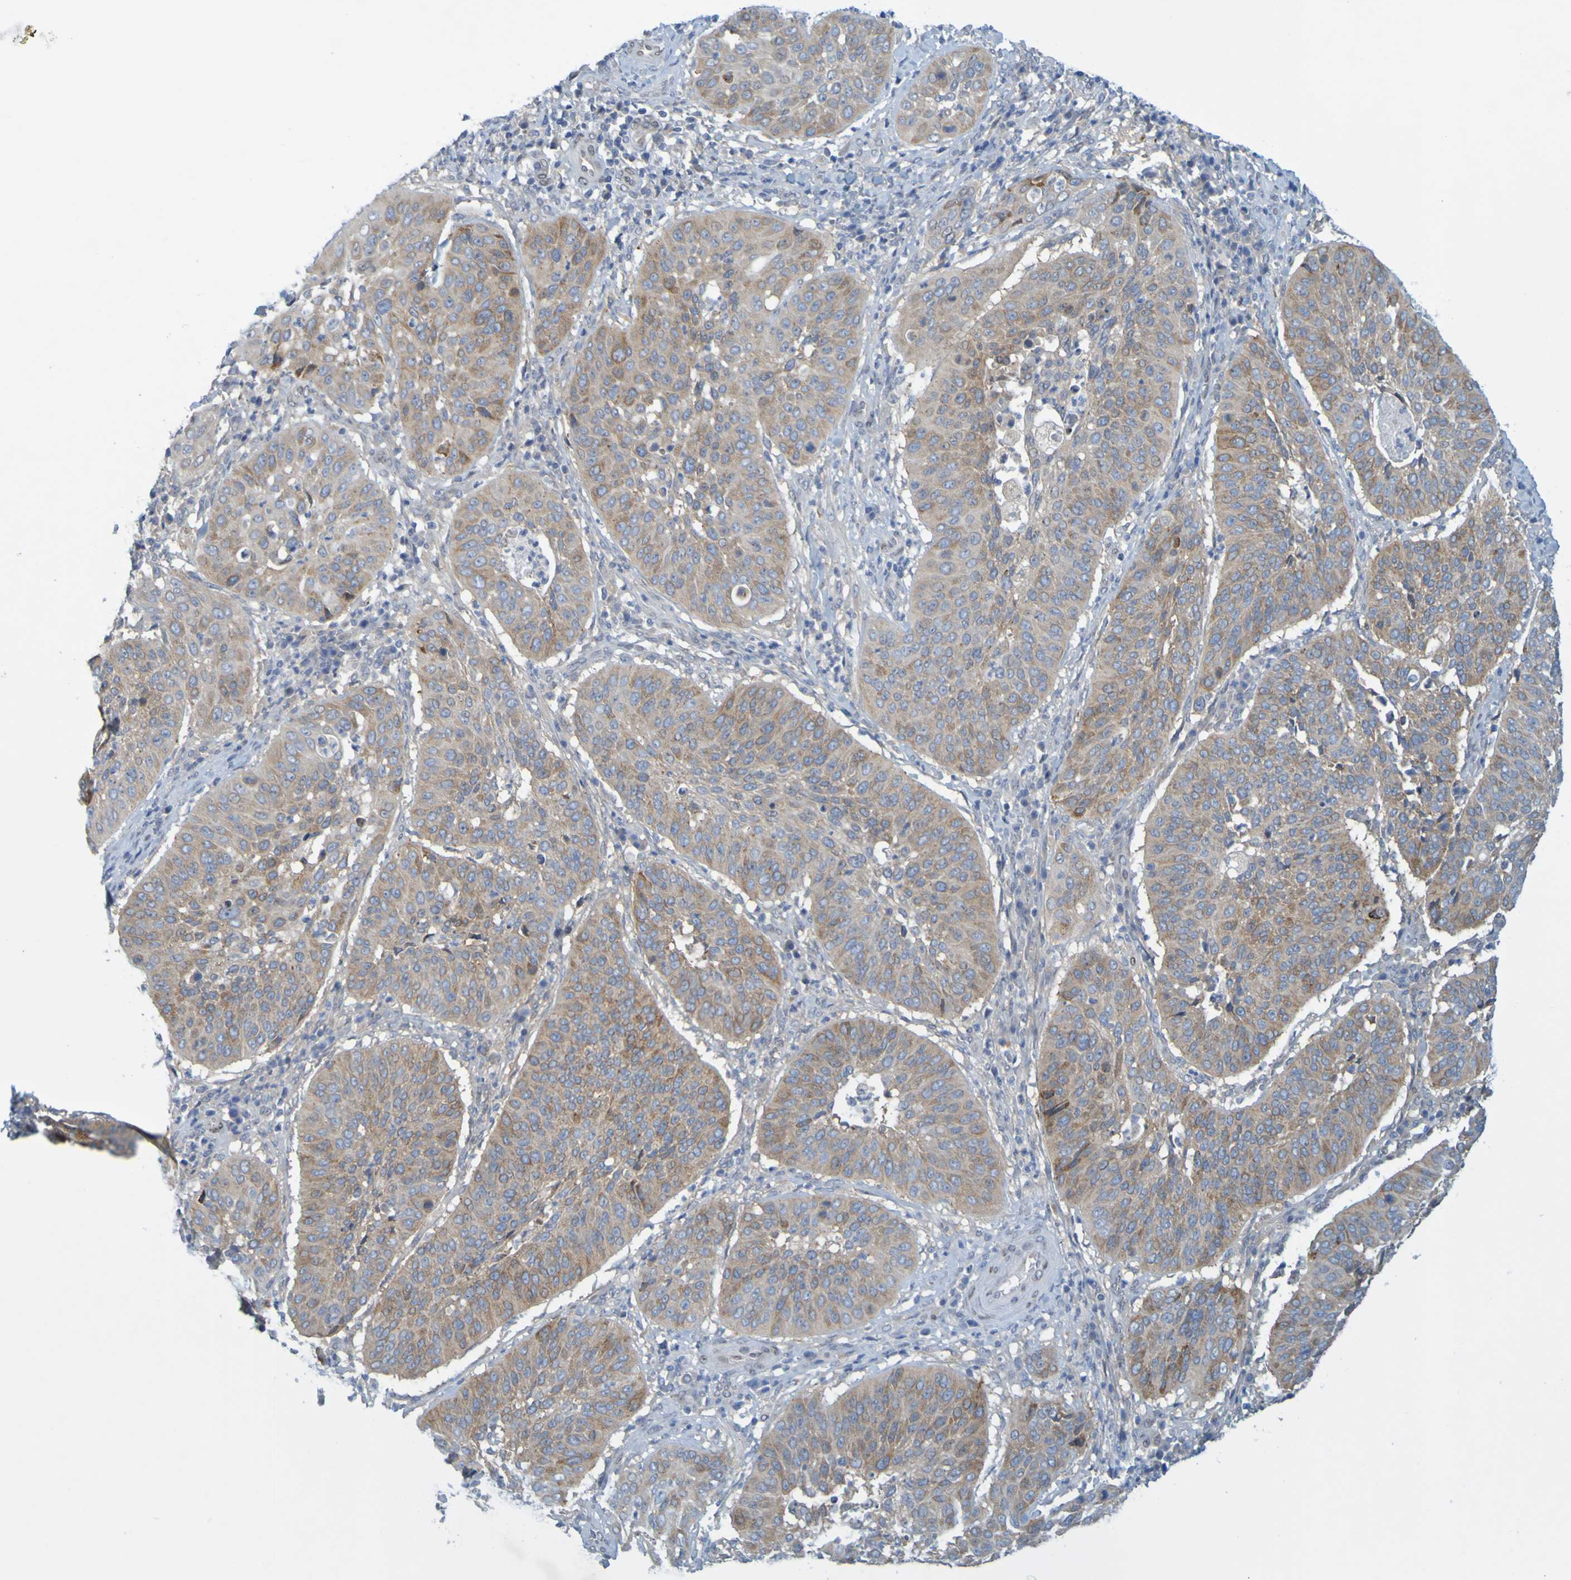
{"staining": {"intensity": "moderate", "quantity": ">75%", "location": "cytoplasmic/membranous"}, "tissue": "cervical cancer", "cell_type": "Tumor cells", "image_type": "cancer", "snomed": [{"axis": "morphology", "description": "Normal tissue, NOS"}, {"axis": "morphology", "description": "Squamous cell carcinoma, NOS"}, {"axis": "topography", "description": "Cervix"}], "caption": "Immunohistochemistry (IHC) photomicrograph of neoplastic tissue: squamous cell carcinoma (cervical) stained using immunohistochemistry displays medium levels of moderate protein expression localized specifically in the cytoplasmic/membranous of tumor cells, appearing as a cytoplasmic/membranous brown color.", "gene": "MAG", "patient": {"sex": "female", "age": 39}}